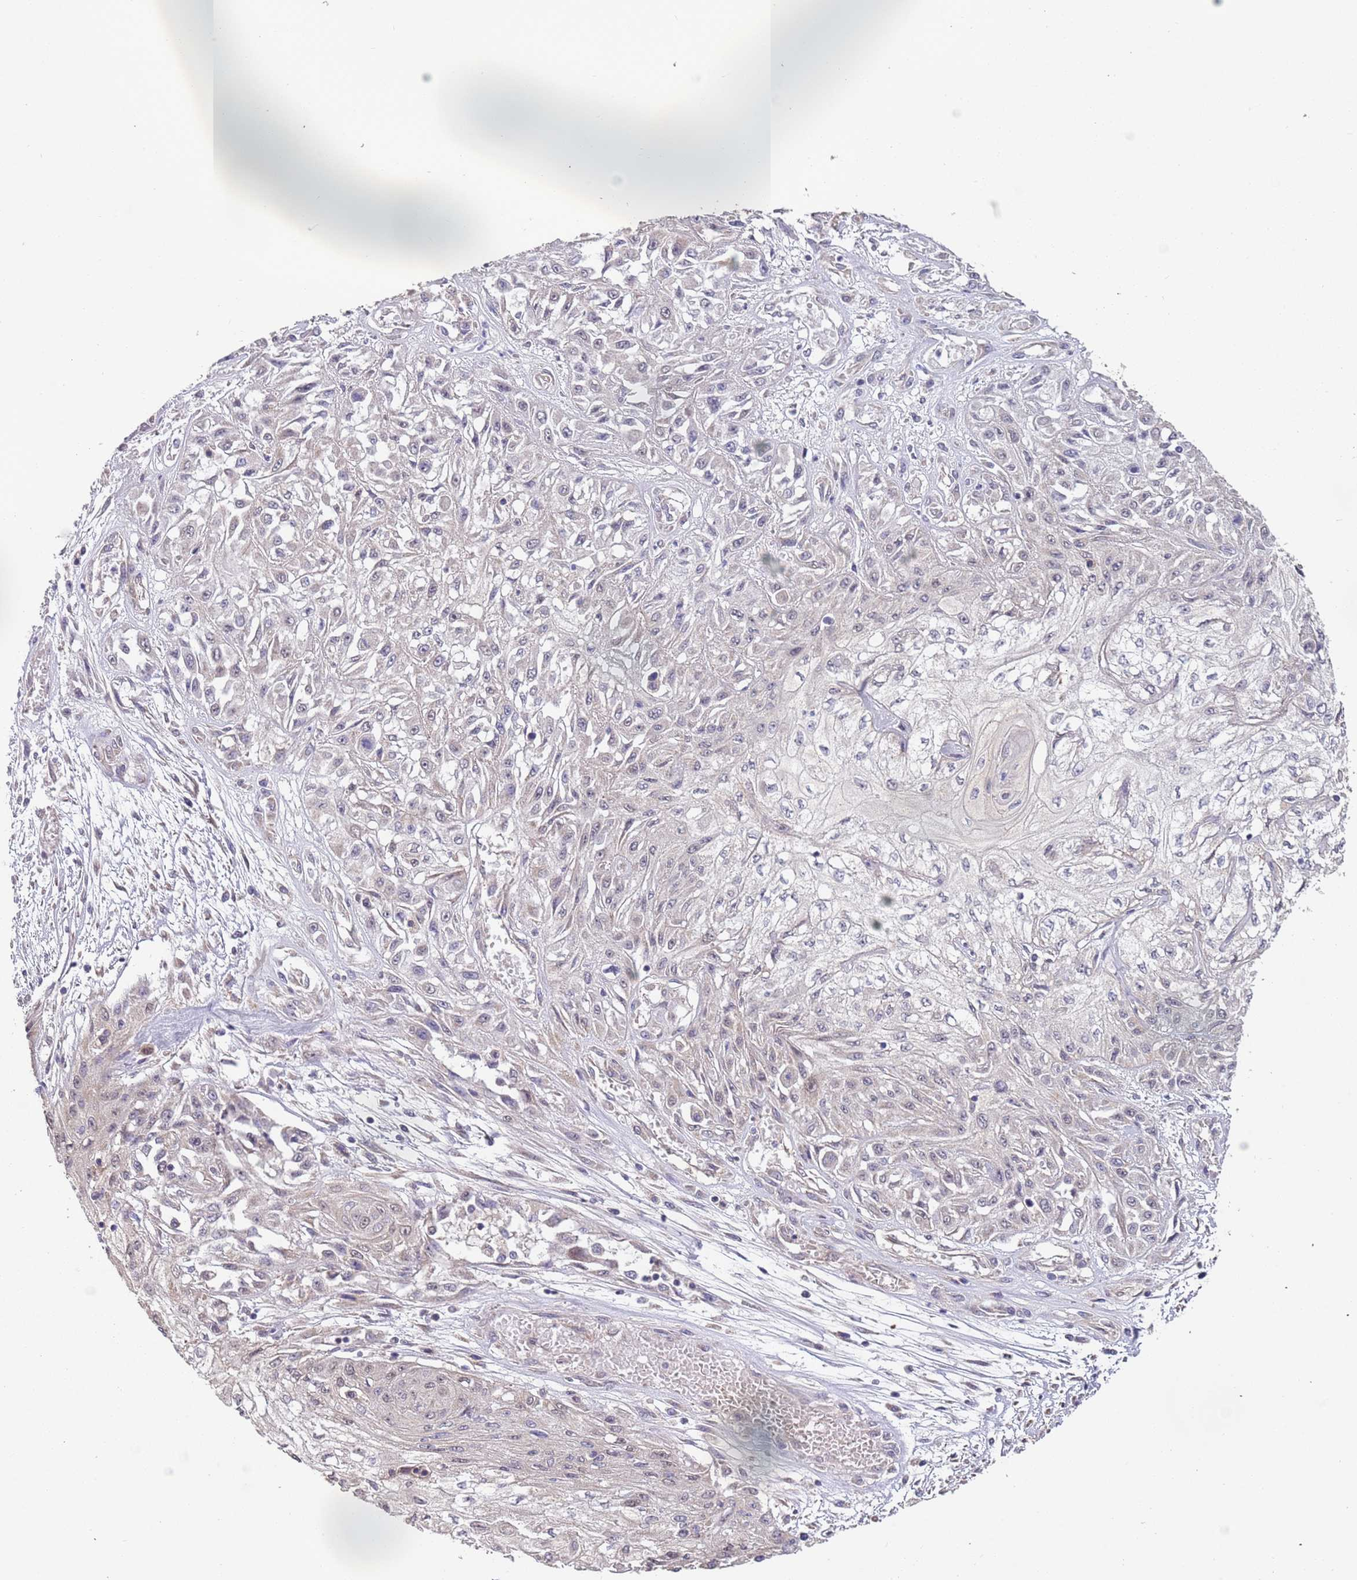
{"staining": {"intensity": "negative", "quantity": "none", "location": "none"}, "tissue": "skin cancer", "cell_type": "Tumor cells", "image_type": "cancer", "snomed": [{"axis": "morphology", "description": "Squamous cell carcinoma, NOS"}, {"axis": "morphology", "description": "Squamous cell carcinoma, metastatic, NOS"}, {"axis": "topography", "description": "Skin"}, {"axis": "topography", "description": "Lymph node"}], "caption": "Image shows no protein staining in tumor cells of skin cancer (metastatic squamous cell carcinoma) tissue.", "gene": "TMEM64", "patient": {"sex": "male", "age": 75}}